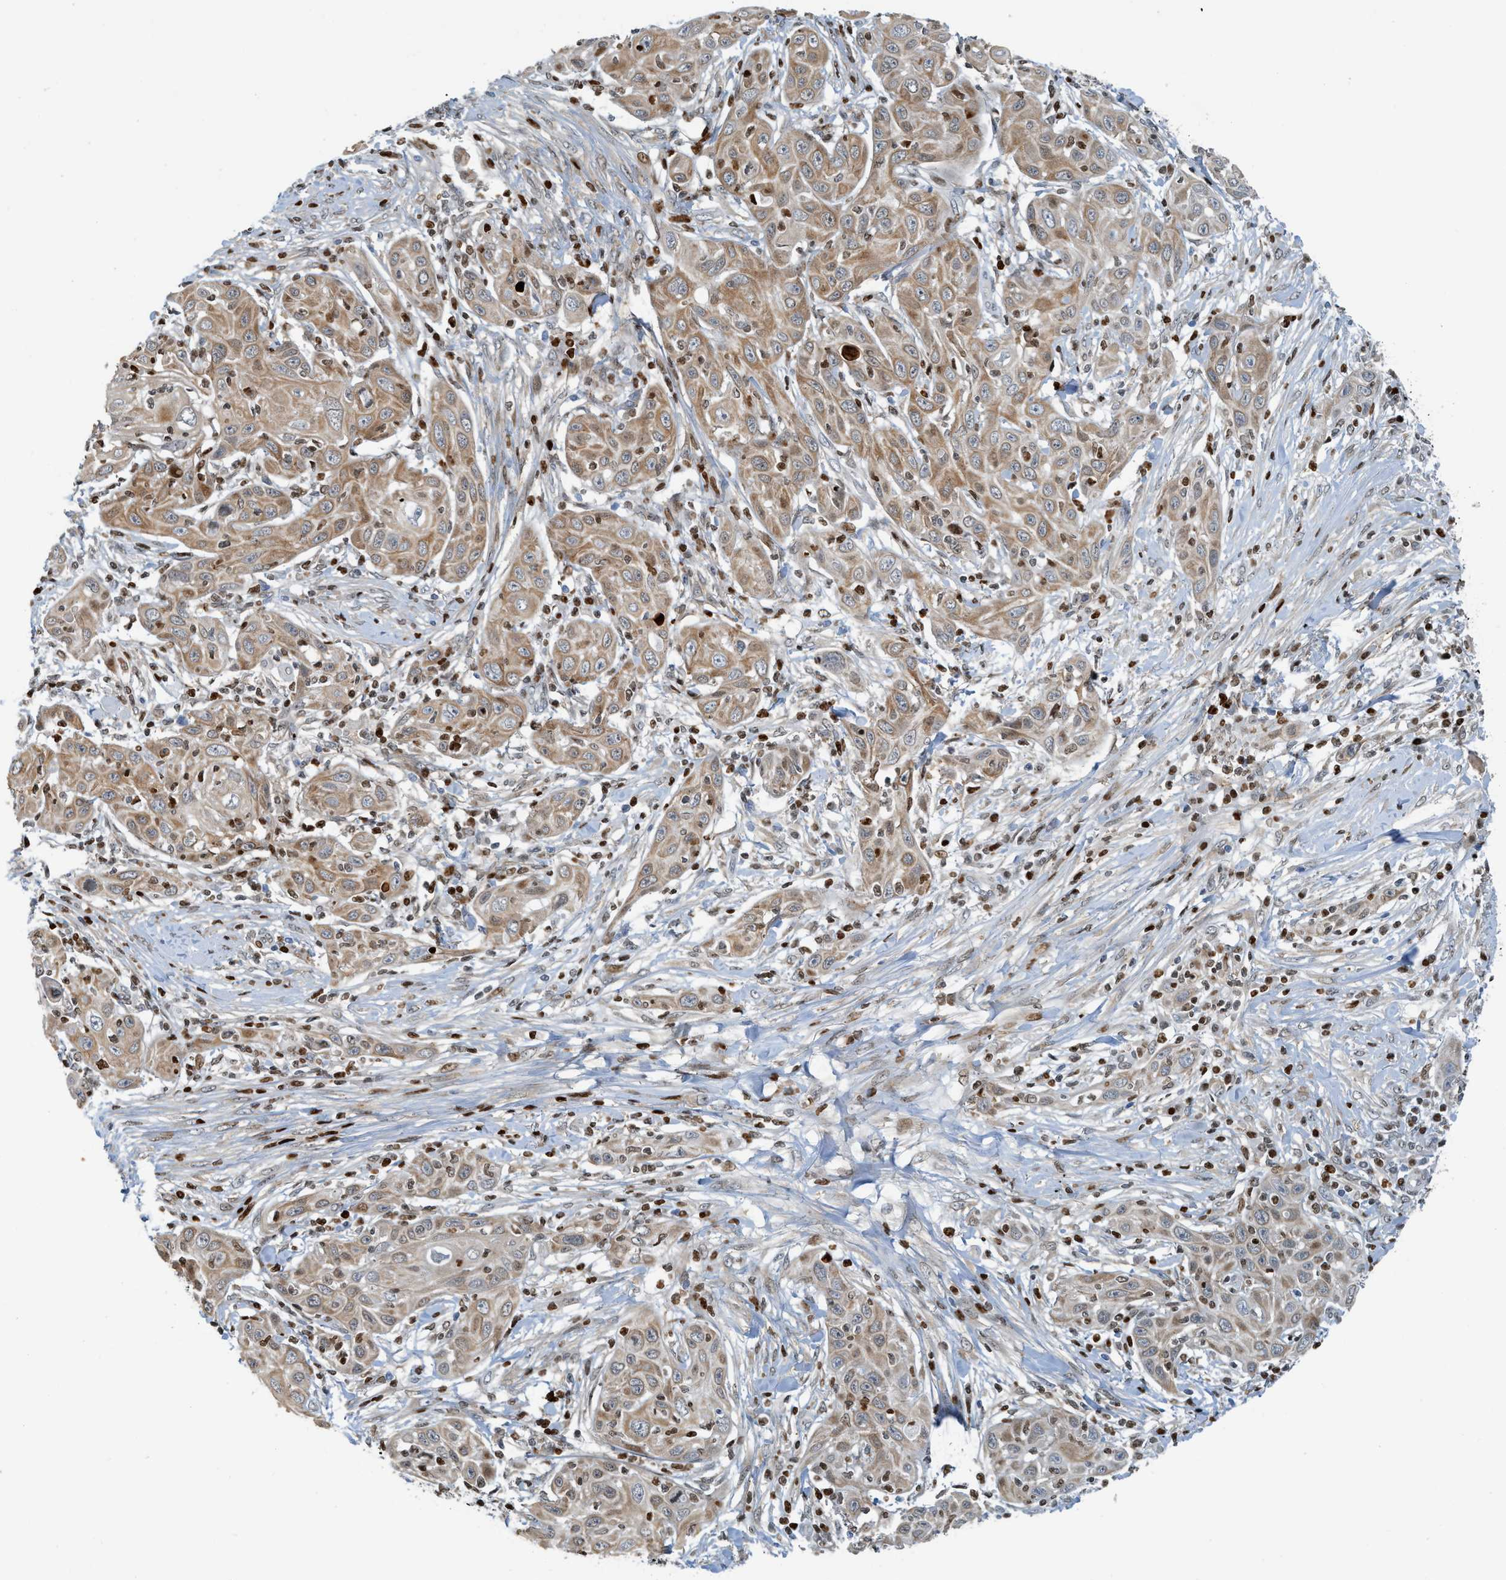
{"staining": {"intensity": "moderate", "quantity": ">75%", "location": "cytoplasmic/membranous"}, "tissue": "skin cancer", "cell_type": "Tumor cells", "image_type": "cancer", "snomed": [{"axis": "morphology", "description": "Squamous cell carcinoma, NOS"}, {"axis": "topography", "description": "Skin"}], "caption": "Moderate cytoplasmic/membranous staining for a protein is appreciated in approximately >75% of tumor cells of squamous cell carcinoma (skin) using immunohistochemistry (IHC).", "gene": "SH3D19", "patient": {"sex": "female", "age": 88}}